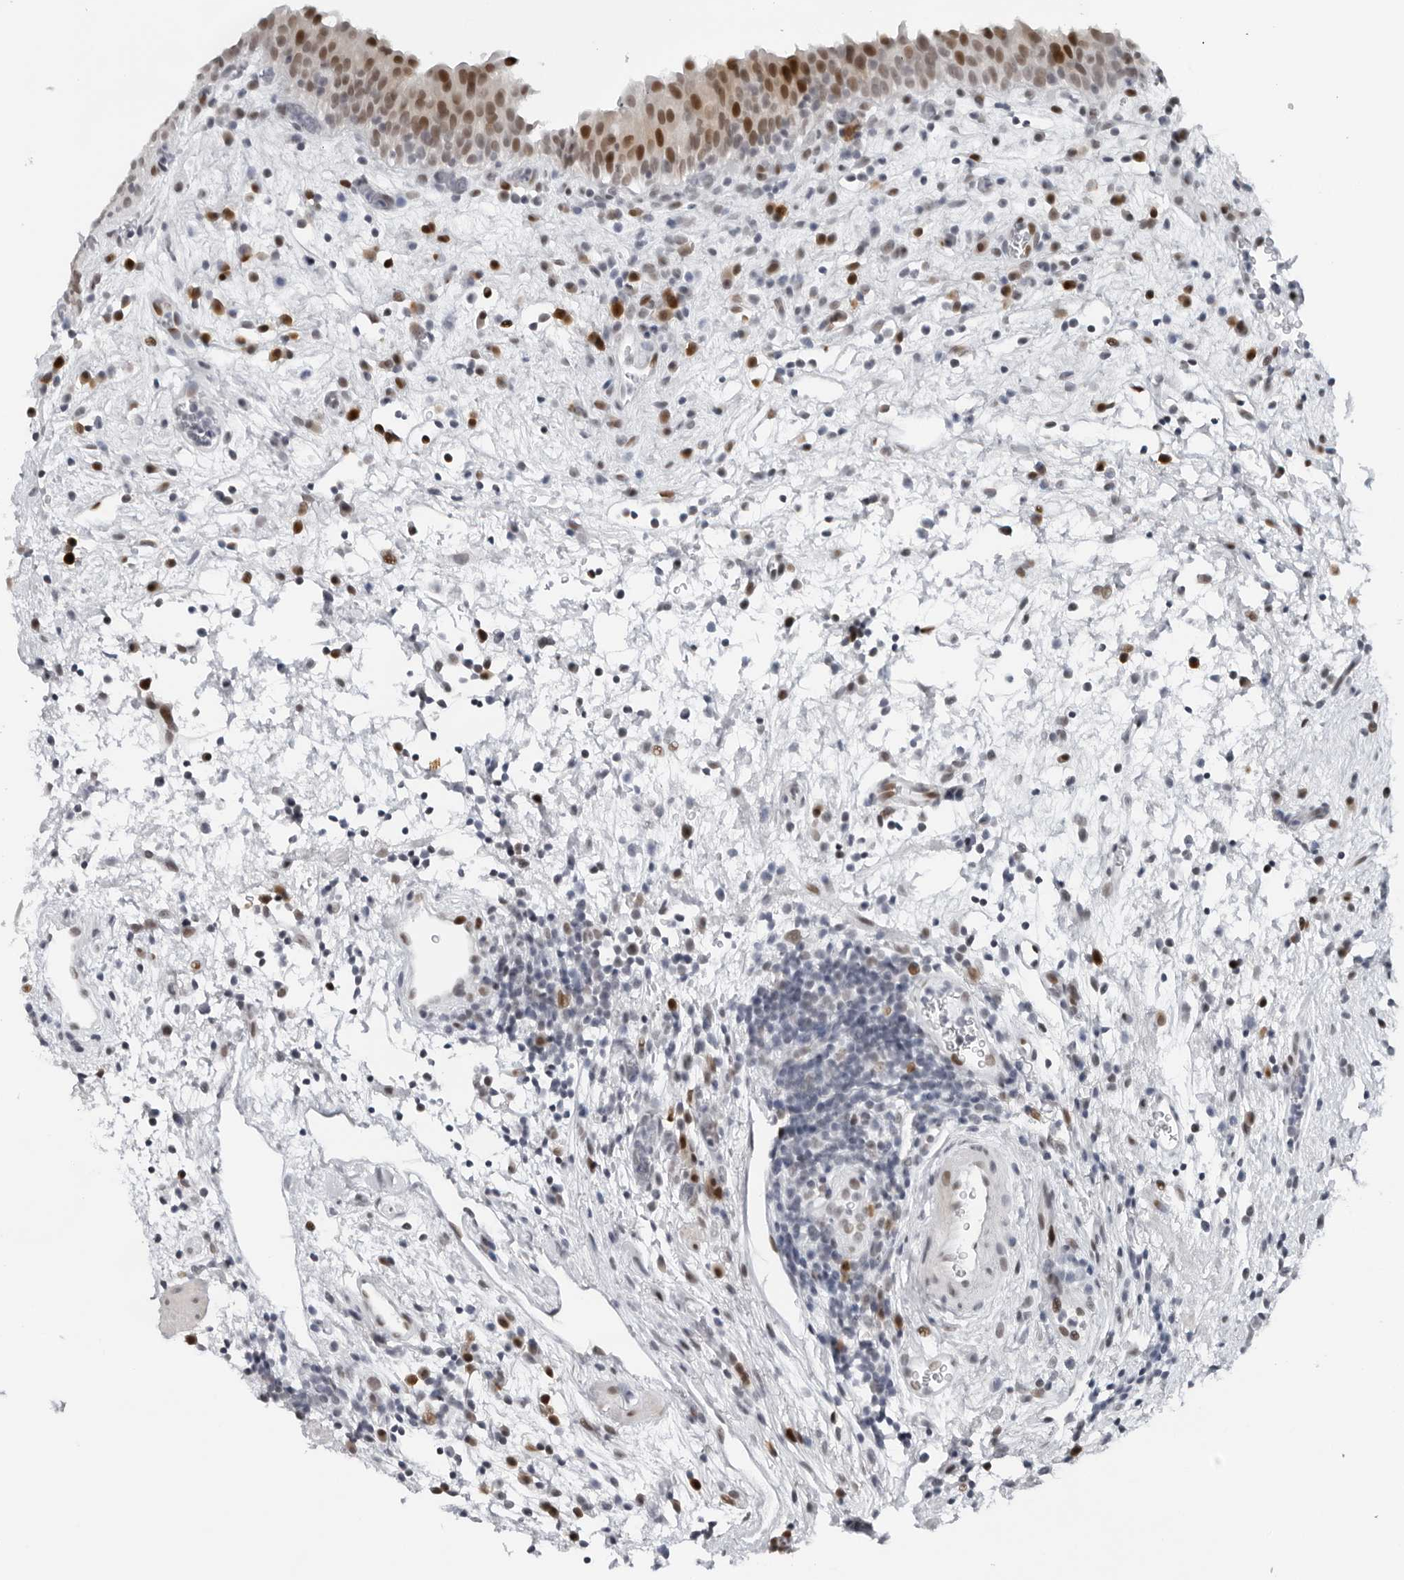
{"staining": {"intensity": "moderate", "quantity": "25%-75%", "location": "nuclear"}, "tissue": "urinary bladder", "cell_type": "Urothelial cells", "image_type": "normal", "snomed": [{"axis": "morphology", "description": "Normal tissue, NOS"}, {"axis": "morphology", "description": "Inflammation, NOS"}, {"axis": "topography", "description": "Urinary bladder"}], "caption": "High-magnification brightfield microscopy of unremarkable urinary bladder stained with DAB (3,3'-diaminobenzidine) (brown) and counterstained with hematoxylin (blue). urothelial cells exhibit moderate nuclear expression is identified in approximately25%-75% of cells.", "gene": "PPP1R42", "patient": {"sex": "female", "age": 75}}